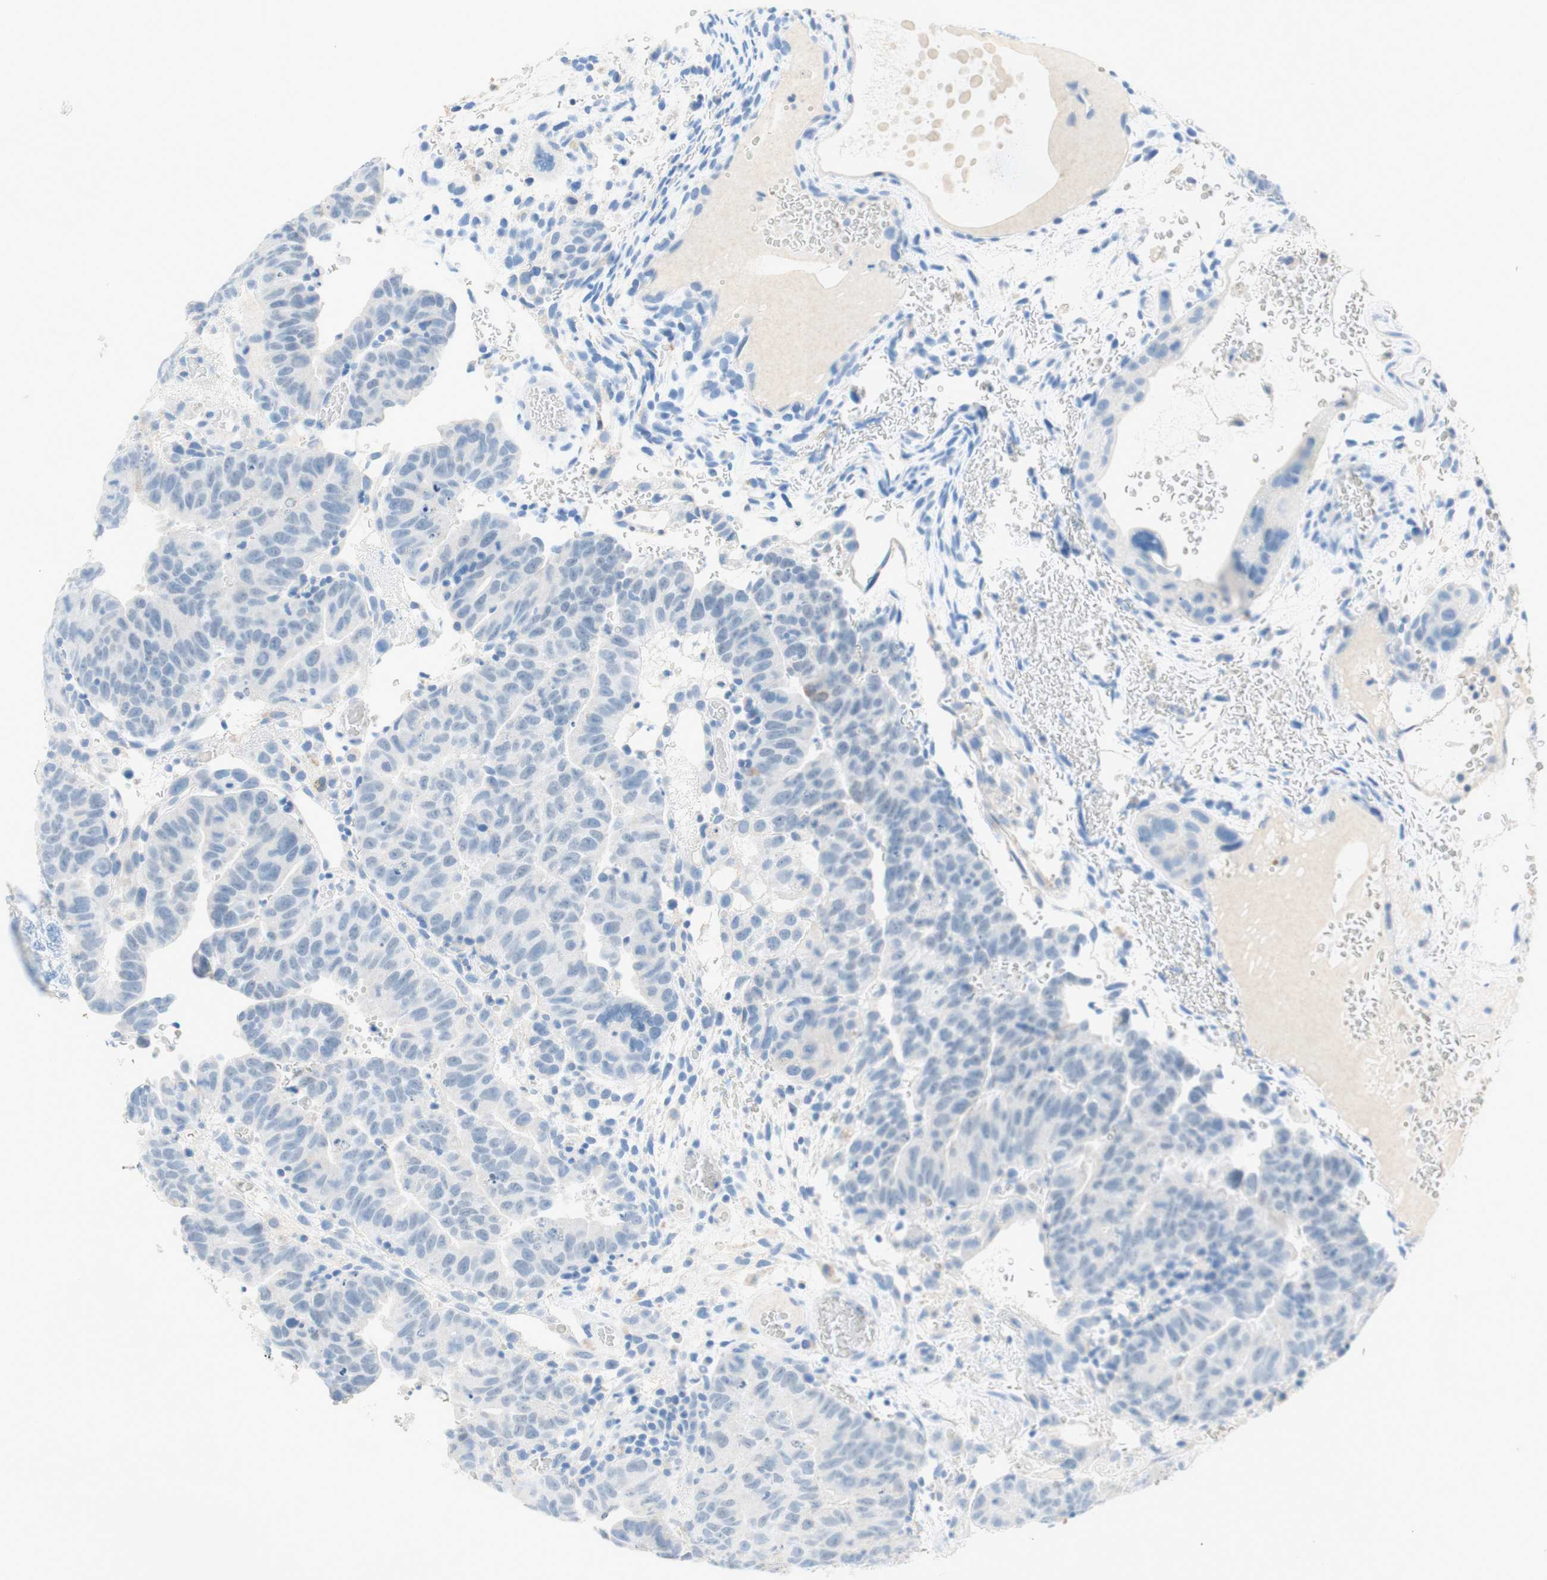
{"staining": {"intensity": "negative", "quantity": "none", "location": "none"}, "tissue": "testis cancer", "cell_type": "Tumor cells", "image_type": "cancer", "snomed": [{"axis": "morphology", "description": "Seminoma, NOS"}, {"axis": "morphology", "description": "Carcinoma, Embryonal, NOS"}, {"axis": "topography", "description": "Testis"}], "caption": "The image shows no significant staining in tumor cells of testis cancer.", "gene": "POLR2J3", "patient": {"sex": "male", "age": 52}}